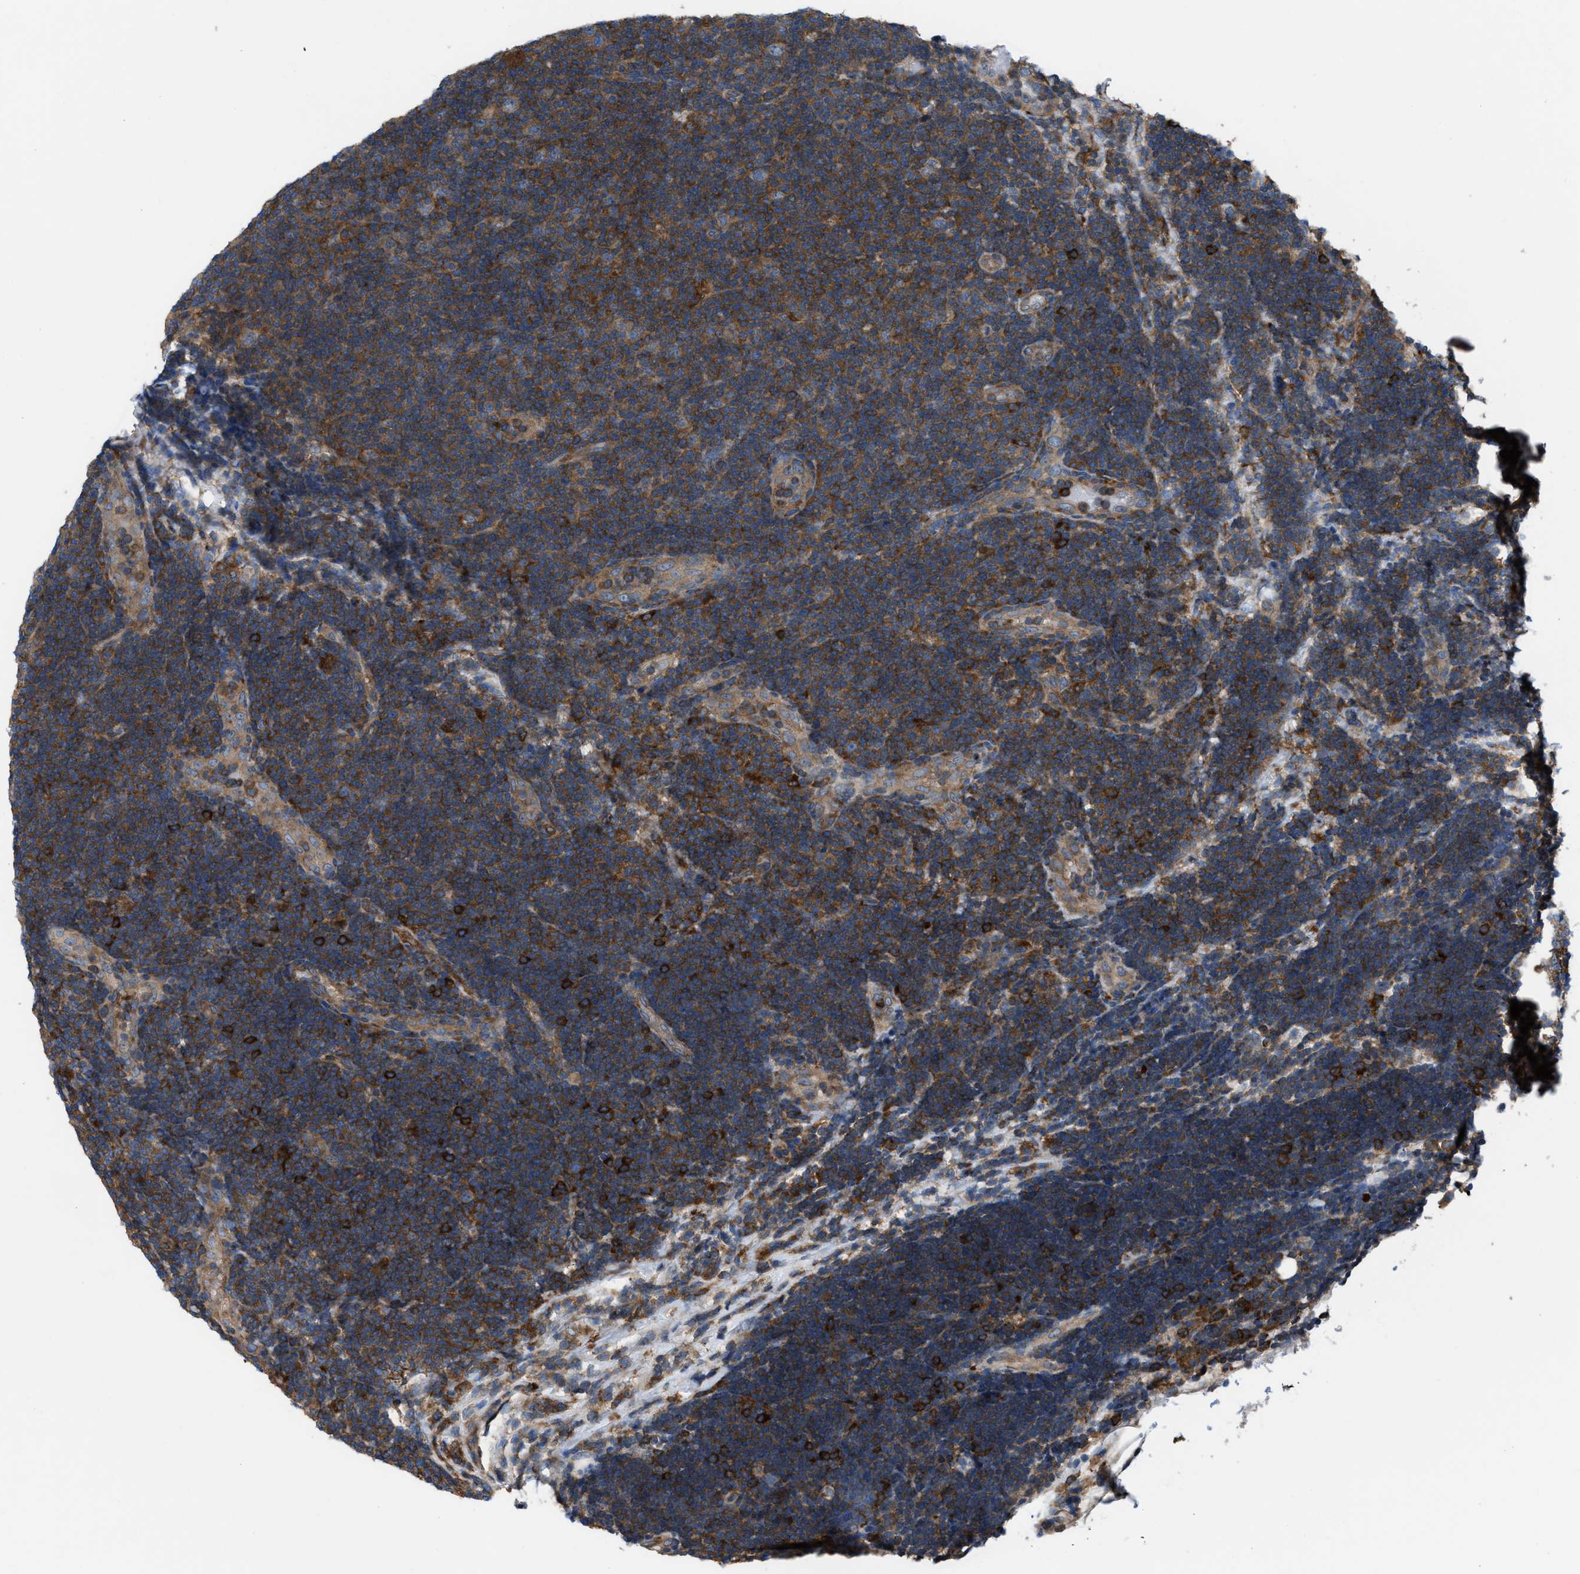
{"staining": {"intensity": "moderate", "quantity": ">75%", "location": "cytoplasmic/membranous"}, "tissue": "lymphoma", "cell_type": "Tumor cells", "image_type": "cancer", "snomed": [{"axis": "morphology", "description": "Malignant lymphoma, non-Hodgkin's type, Low grade"}, {"axis": "topography", "description": "Lymph node"}], "caption": "A medium amount of moderate cytoplasmic/membranous positivity is present in approximately >75% of tumor cells in malignant lymphoma, non-Hodgkin's type (low-grade) tissue.", "gene": "MYO18A", "patient": {"sex": "male", "age": 83}}